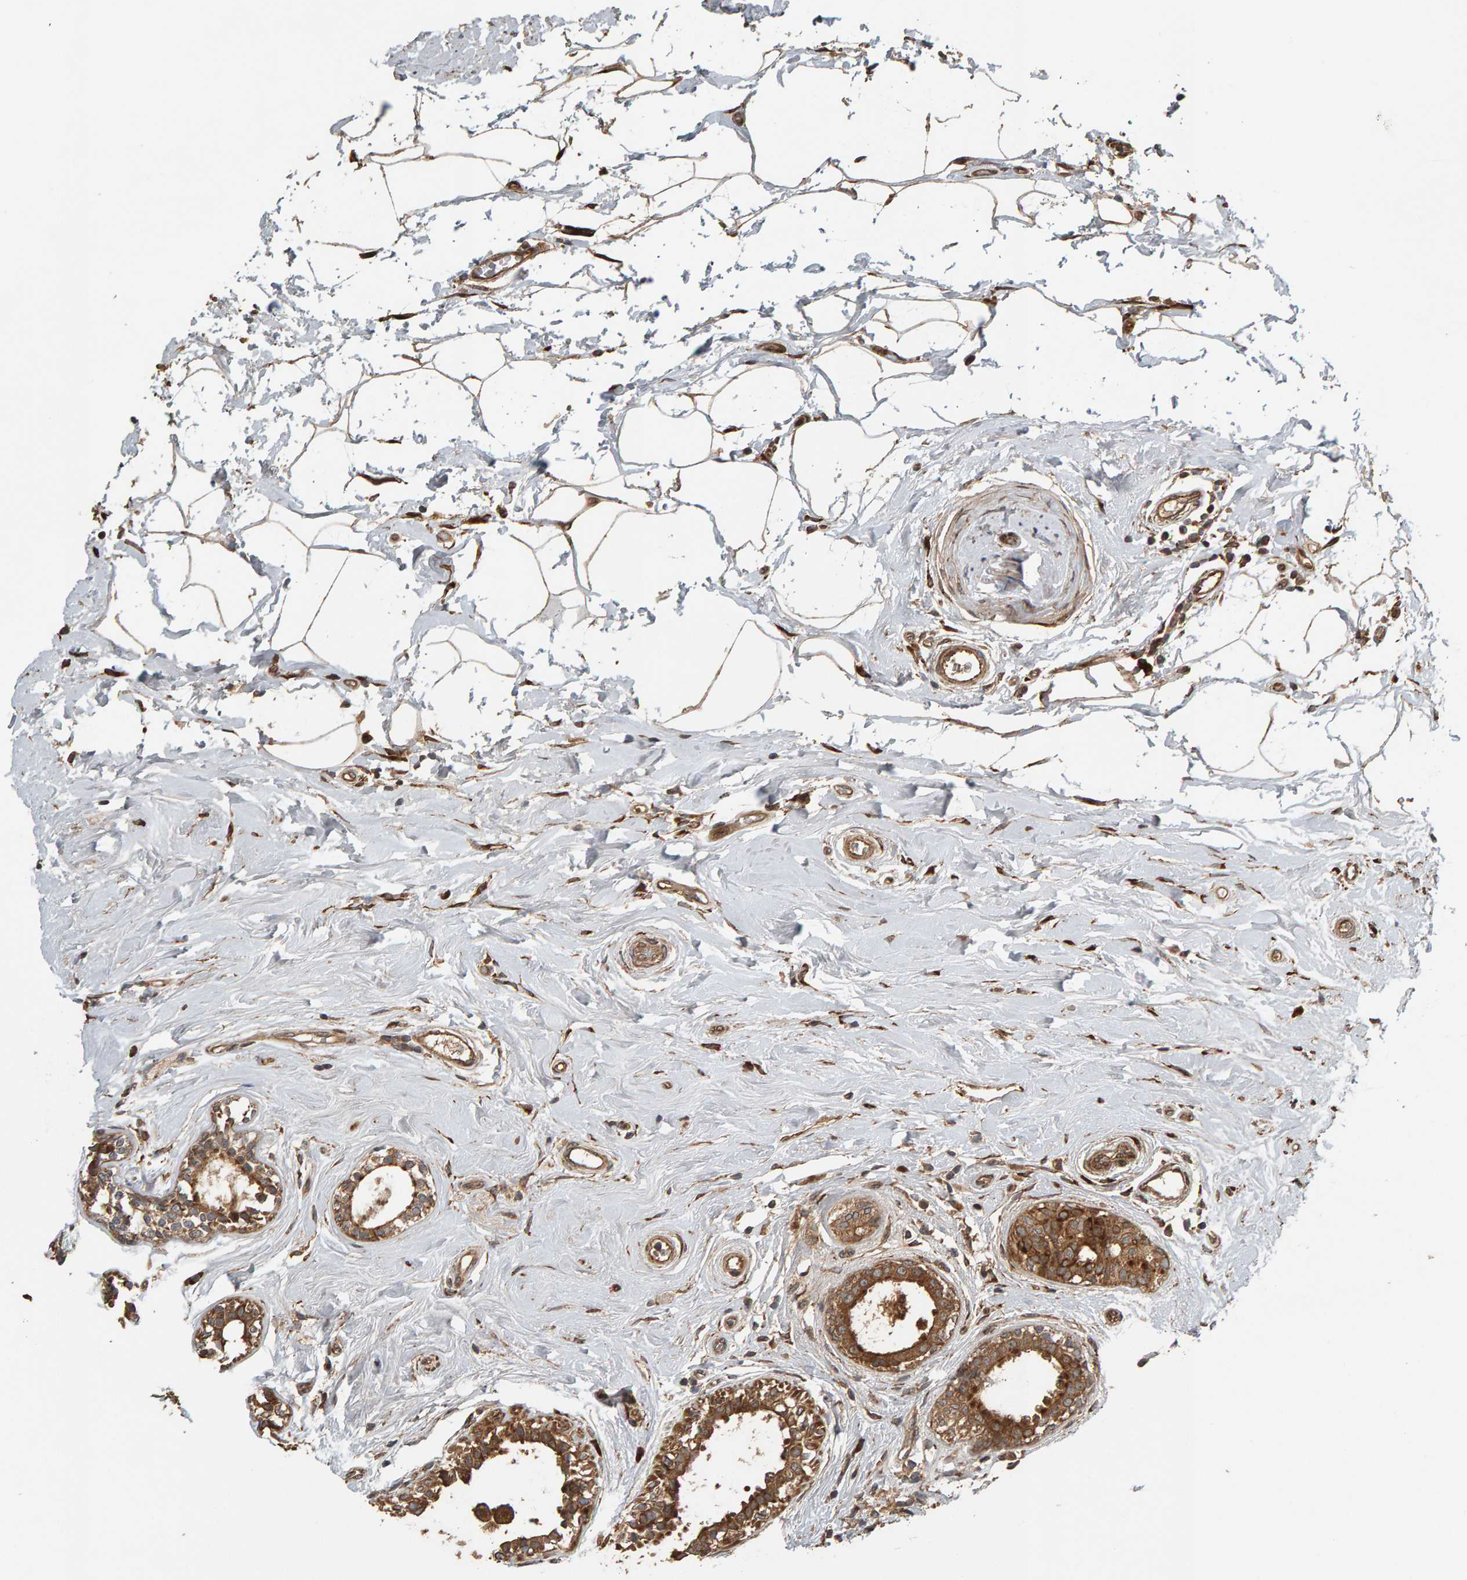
{"staining": {"intensity": "moderate", "quantity": ">75%", "location": "cytoplasmic/membranous"}, "tissue": "breast cancer", "cell_type": "Tumor cells", "image_type": "cancer", "snomed": [{"axis": "morphology", "description": "Duct carcinoma"}, {"axis": "topography", "description": "Breast"}], "caption": "Human breast intraductal carcinoma stained with a brown dye reveals moderate cytoplasmic/membranous positive staining in about >75% of tumor cells.", "gene": "ZFAND1", "patient": {"sex": "female", "age": 55}}